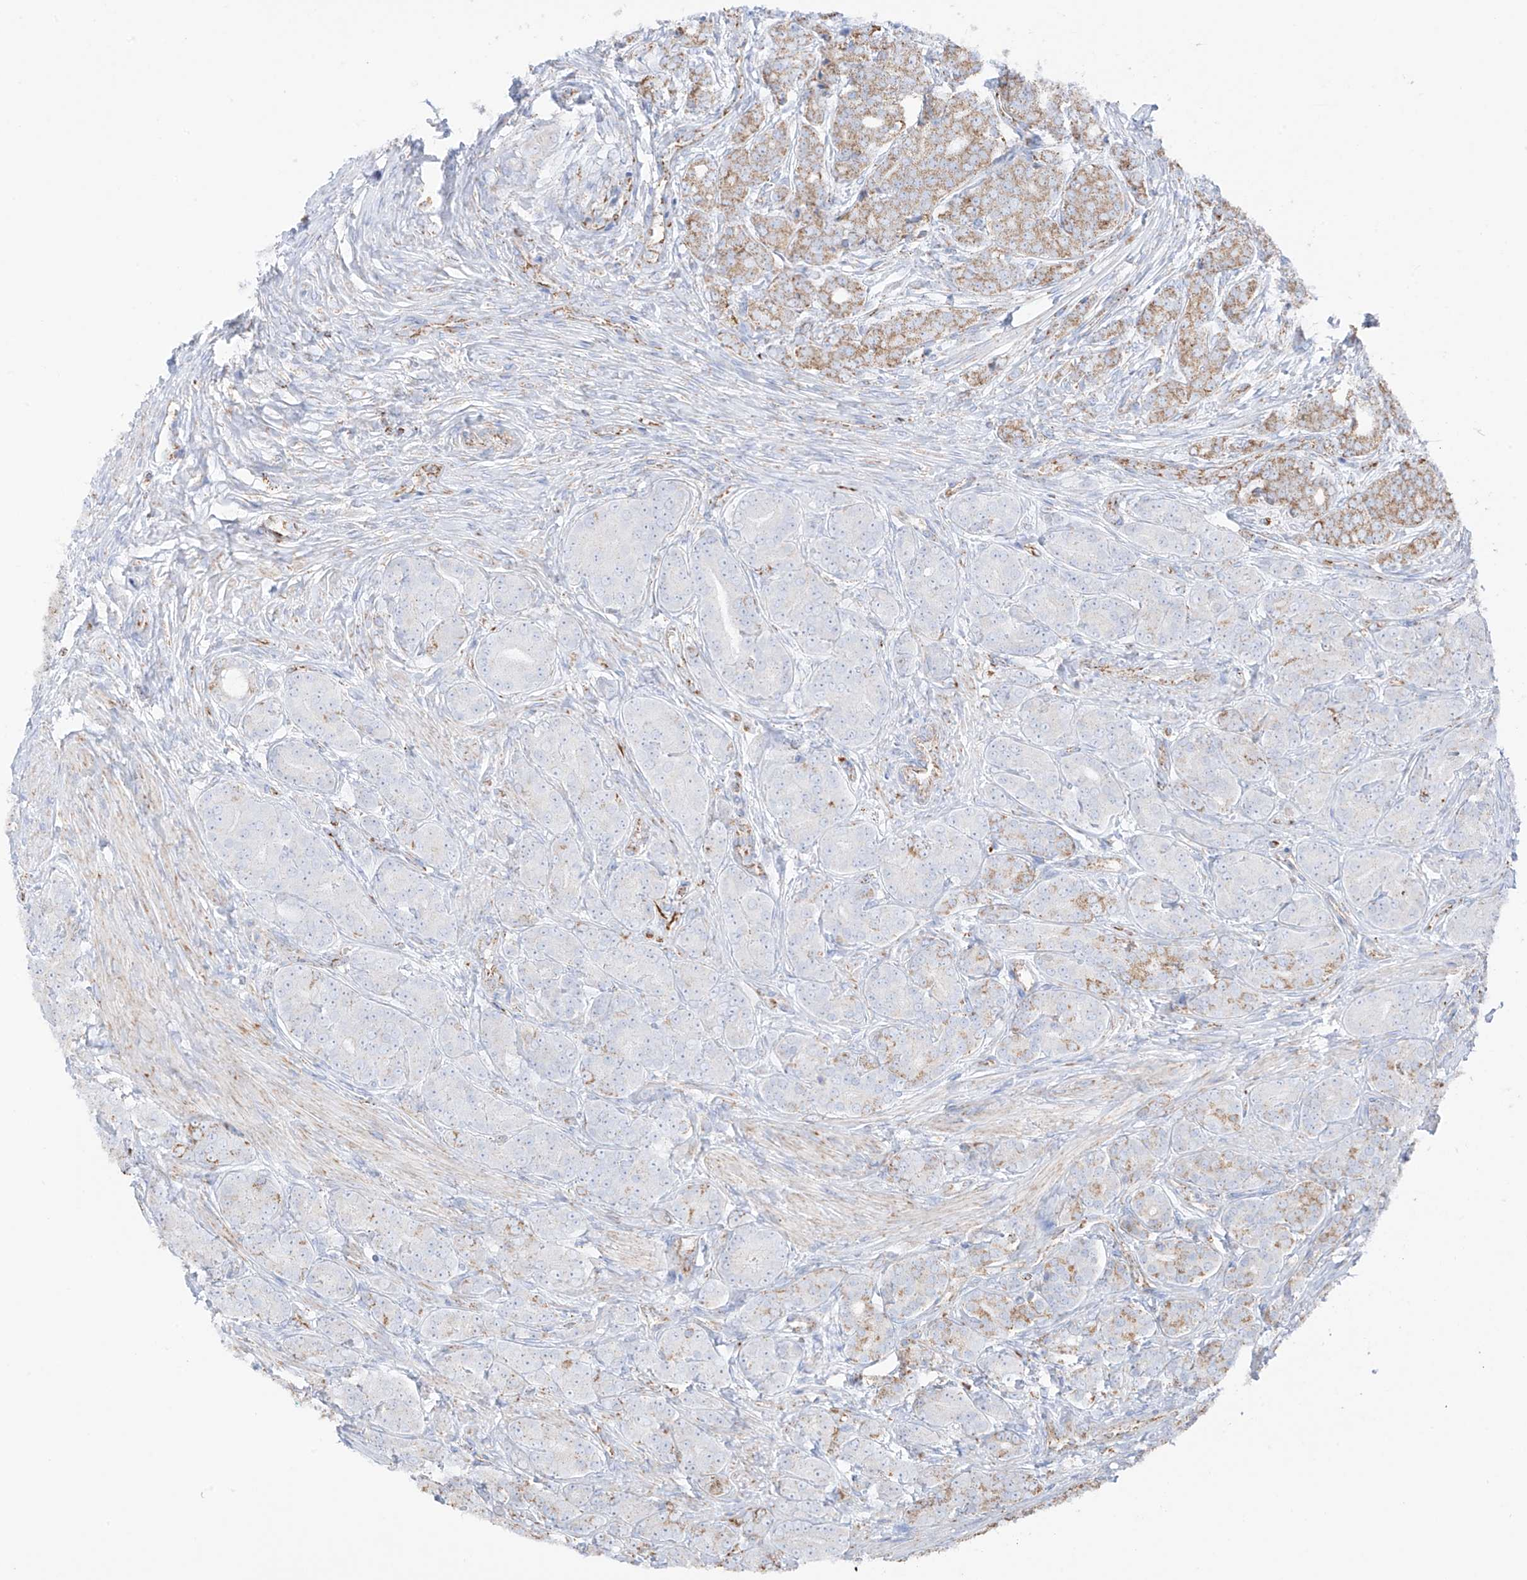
{"staining": {"intensity": "weak", "quantity": ">75%", "location": "cytoplasmic/membranous"}, "tissue": "prostate cancer", "cell_type": "Tumor cells", "image_type": "cancer", "snomed": [{"axis": "morphology", "description": "Adenocarcinoma, High grade"}, {"axis": "topography", "description": "Prostate"}], "caption": "DAB immunohistochemical staining of human prostate high-grade adenocarcinoma demonstrates weak cytoplasmic/membranous protein staining in about >75% of tumor cells.", "gene": "XKR3", "patient": {"sex": "male", "age": 62}}